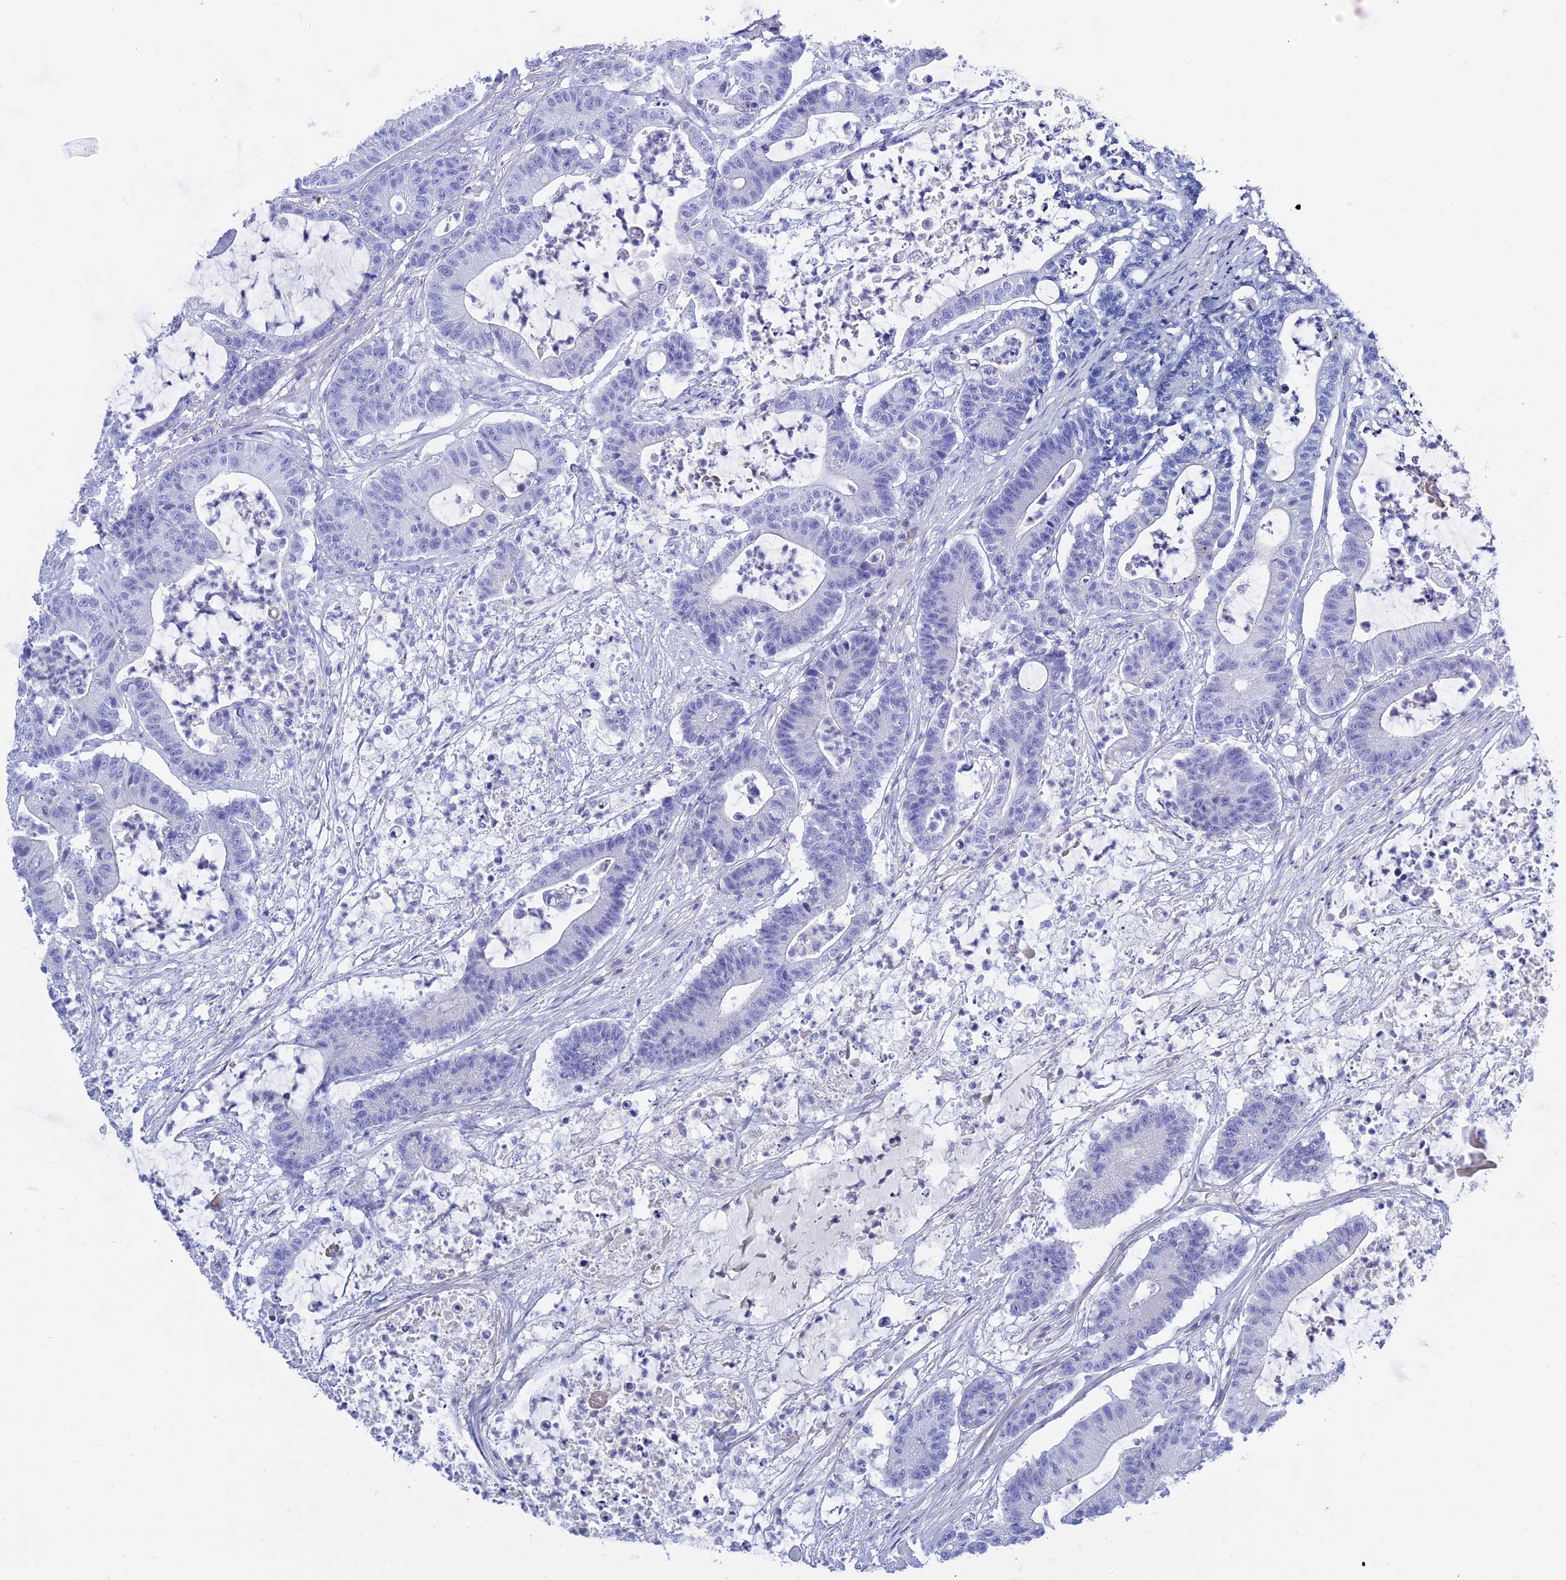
{"staining": {"intensity": "negative", "quantity": "none", "location": "none"}, "tissue": "colorectal cancer", "cell_type": "Tumor cells", "image_type": "cancer", "snomed": [{"axis": "morphology", "description": "Adenocarcinoma, NOS"}, {"axis": "topography", "description": "Colon"}], "caption": "Micrograph shows no significant protein expression in tumor cells of colorectal cancer (adenocarcinoma).", "gene": "MBD3L1", "patient": {"sex": "female", "age": 84}}